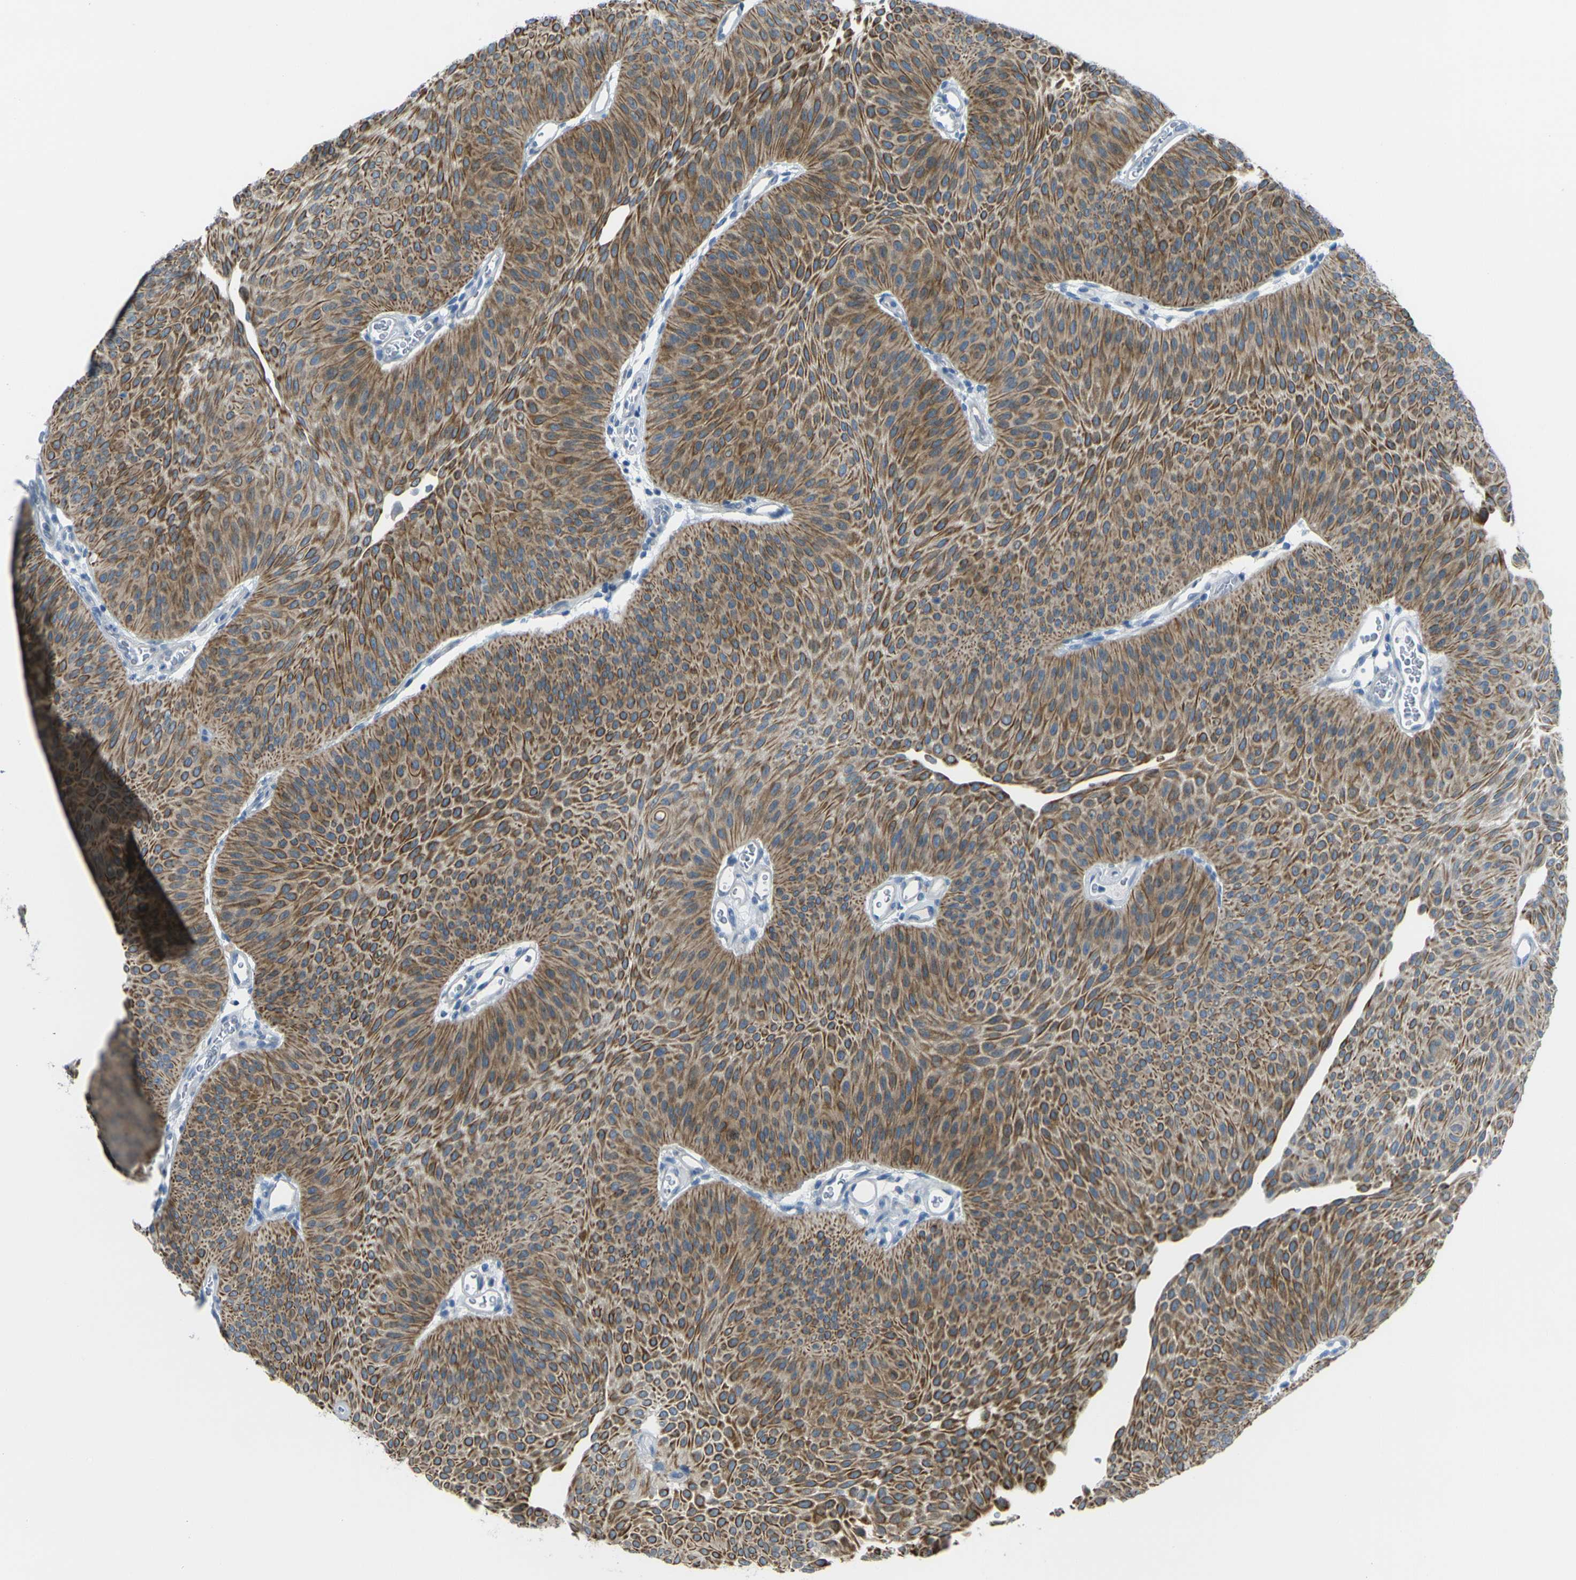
{"staining": {"intensity": "strong", "quantity": ">75%", "location": "cytoplasmic/membranous"}, "tissue": "urothelial cancer", "cell_type": "Tumor cells", "image_type": "cancer", "snomed": [{"axis": "morphology", "description": "Urothelial carcinoma, Low grade"}, {"axis": "topography", "description": "Urinary bladder"}], "caption": "Protein expression by immunohistochemistry reveals strong cytoplasmic/membranous staining in approximately >75% of tumor cells in low-grade urothelial carcinoma.", "gene": "ANKRD46", "patient": {"sex": "female", "age": 60}}